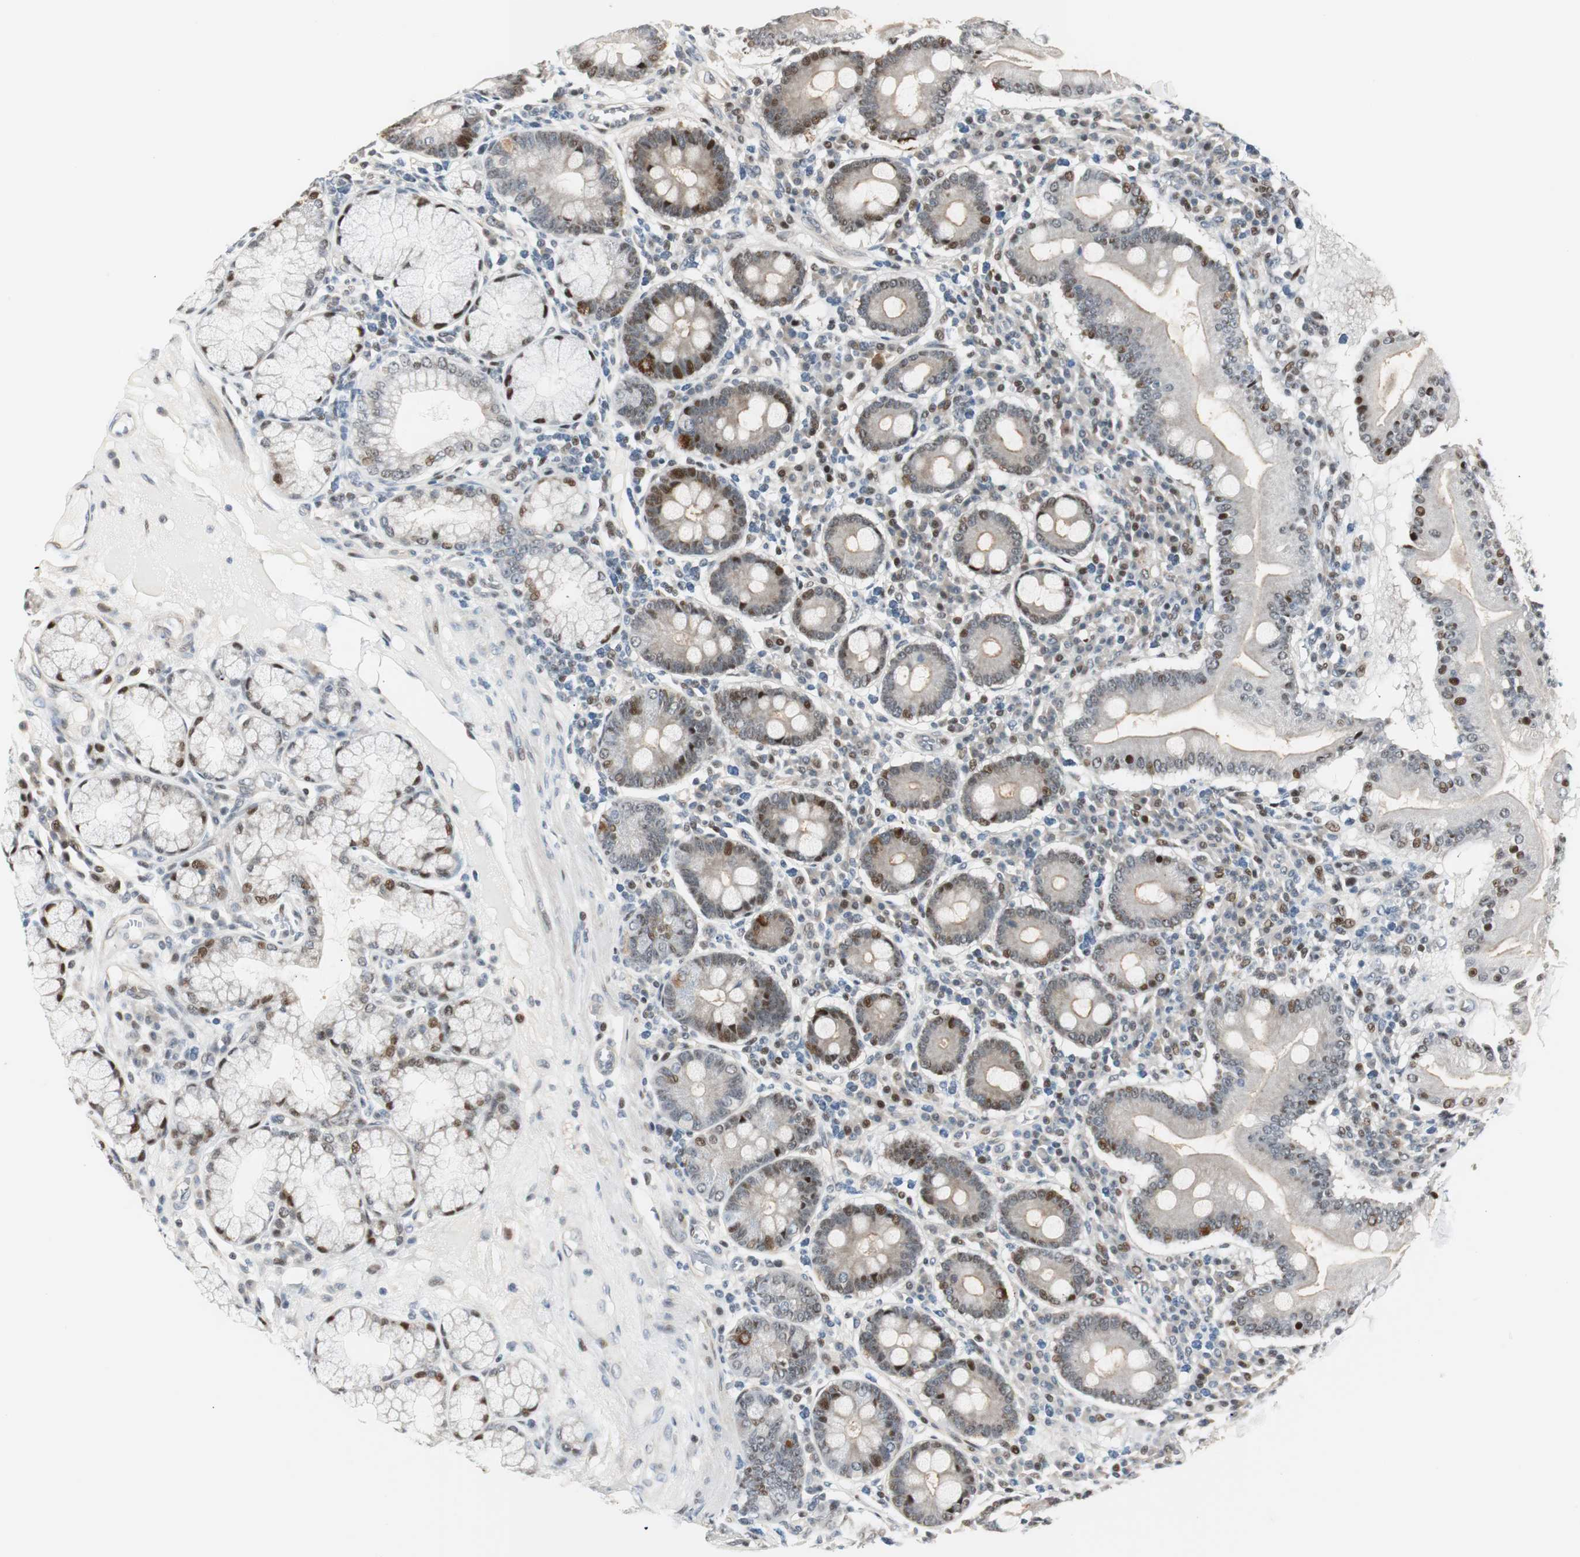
{"staining": {"intensity": "strong", "quantity": "25%-75%", "location": "nuclear"}, "tissue": "duodenum", "cell_type": "Glandular cells", "image_type": "normal", "snomed": [{"axis": "morphology", "description": "Normal tissue, NOS"}, {"axis": "topography", "description": "Duodenum"}], "caption": "Strong nuclear positivity for a protein is present in approximately 25%-75% of glandular cells of normal duodenum using immunohistochemistry (IHC).", "gene": "RAD1", "patient": {"sex": "male", "age": 50}}